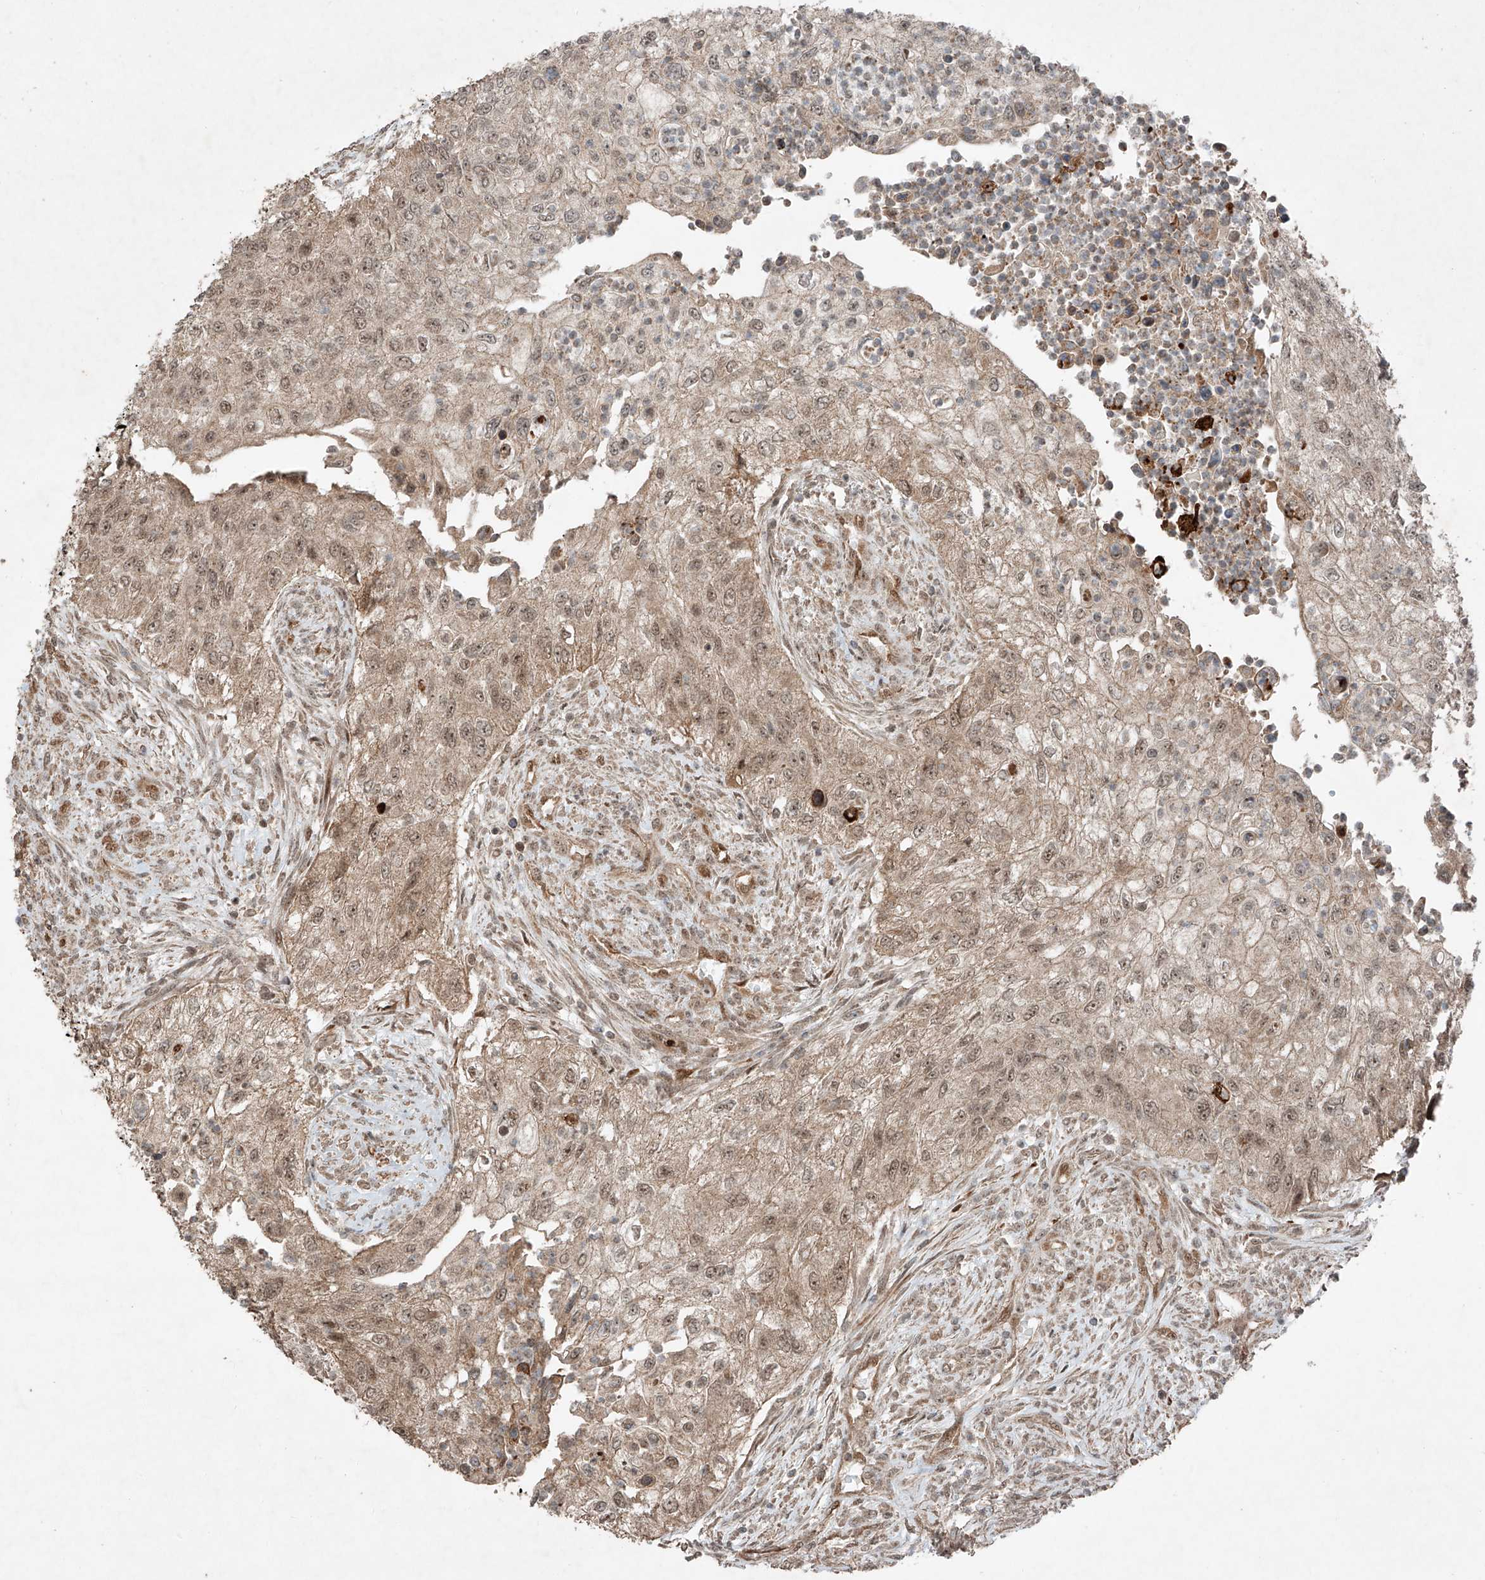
{"staining": {"intensity": "weak", "quantity": ">75%", "location": "cytoplasmic/membranous,nuclear"}, "tissue": "urothelial cancer", "cell_type": "Tumor cells", "image_type": "cancer", "snomed": [{"axis": "morphology", "description": "Urothelial carcinoma, High grade"}, {"axis": "topography", "description": "Urinary bladder"}], "caption": "Immunohistochemical staining of human urothelial cancer displays low levels of weak cytoplasmic/membranous and nuclear protein expression in approximately >75% of tumor cells.", "gene": "ZNF620", "patient": {"sex": "female", "age": 60}}